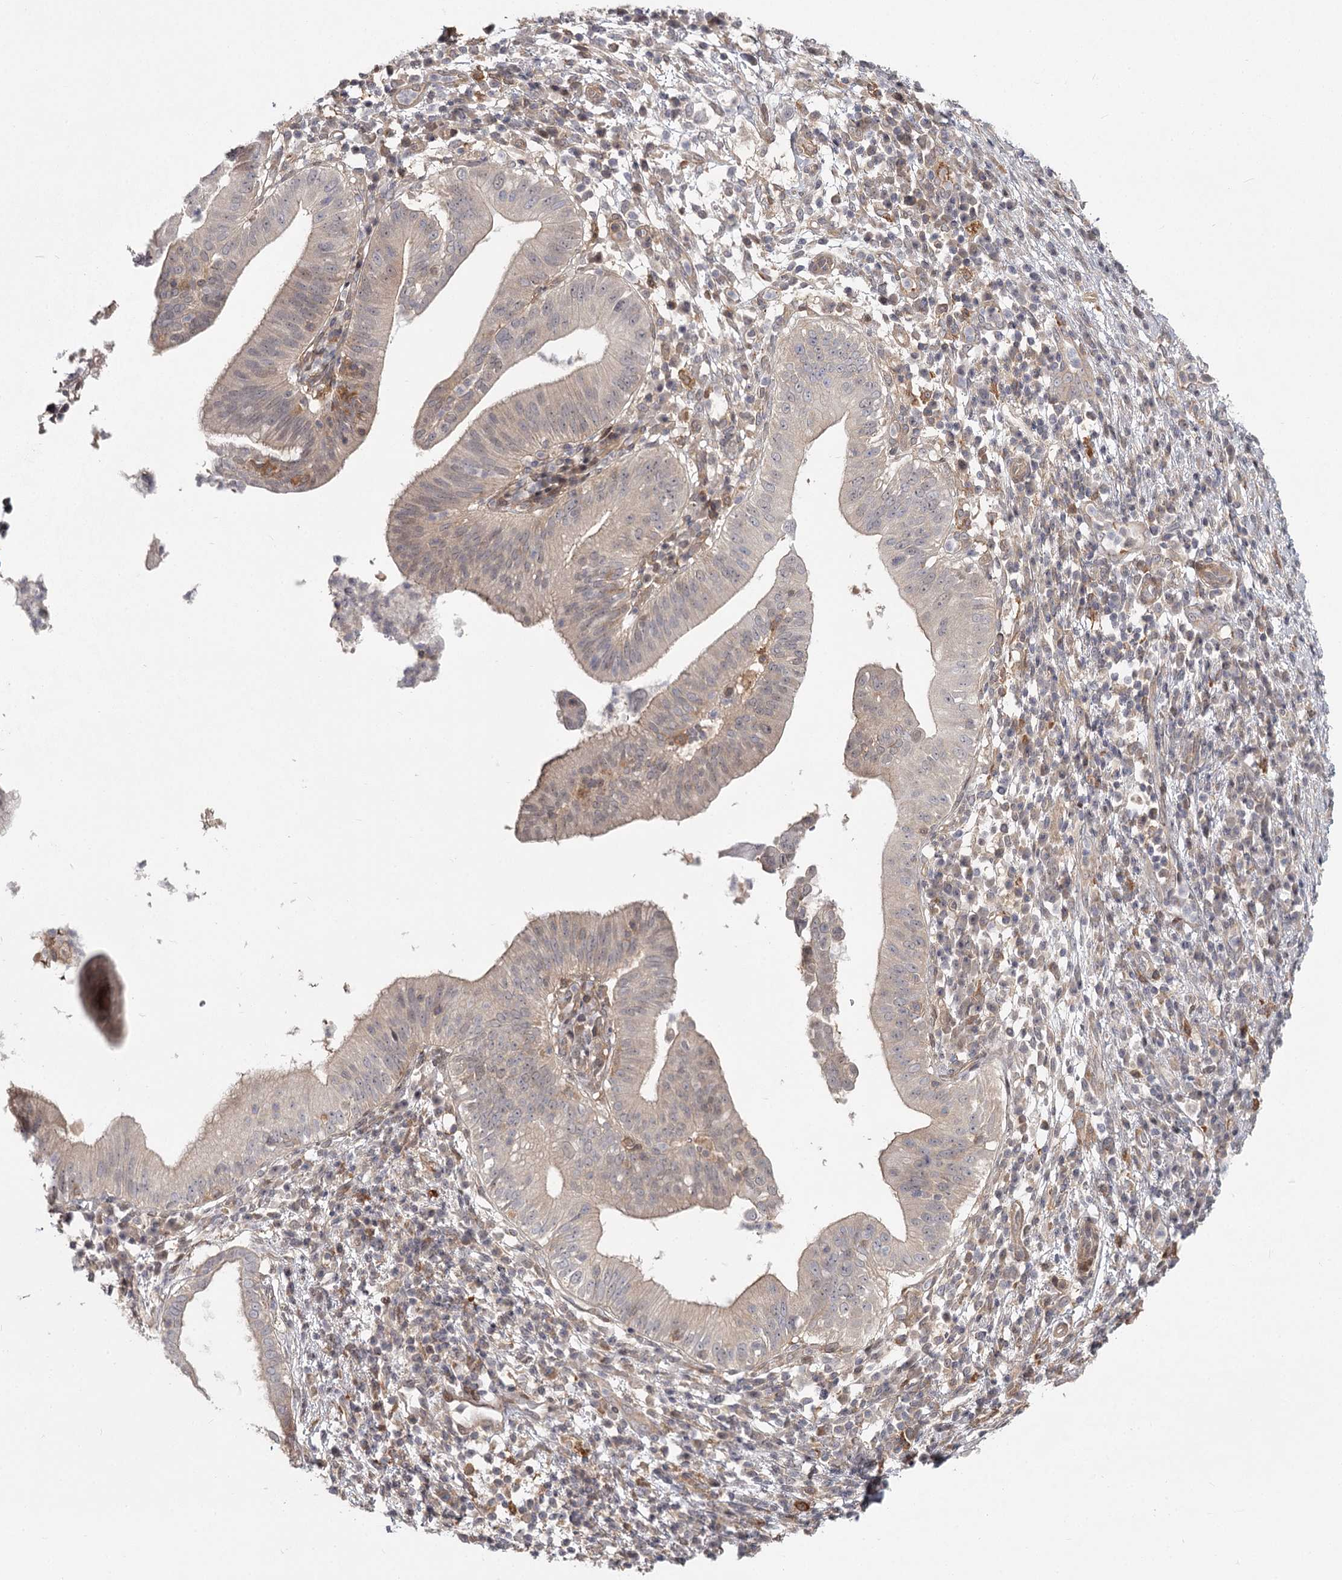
{"staining": {"intensity": "weak", "quantity": "<25%", "location": "cytoplasmic/membranous"}, "tissue": "pancreatic cancer", "cell_type": "Tumor cells", "image_type": "cancer", "snomed": [{"axis": "morphology", "description": "Adenocarcinoma, NOS"}, {"axis": "topography", "description": "Pancreas"}], "caption": "Micrograph shows no significant protein expression in tumor cells of adenocarcinoma (pancreatic). (DAB immunohistochemistry (IHC), high magnification).", "gene": "CCNG2", "patient": {"sex": "male", "age": 68}}